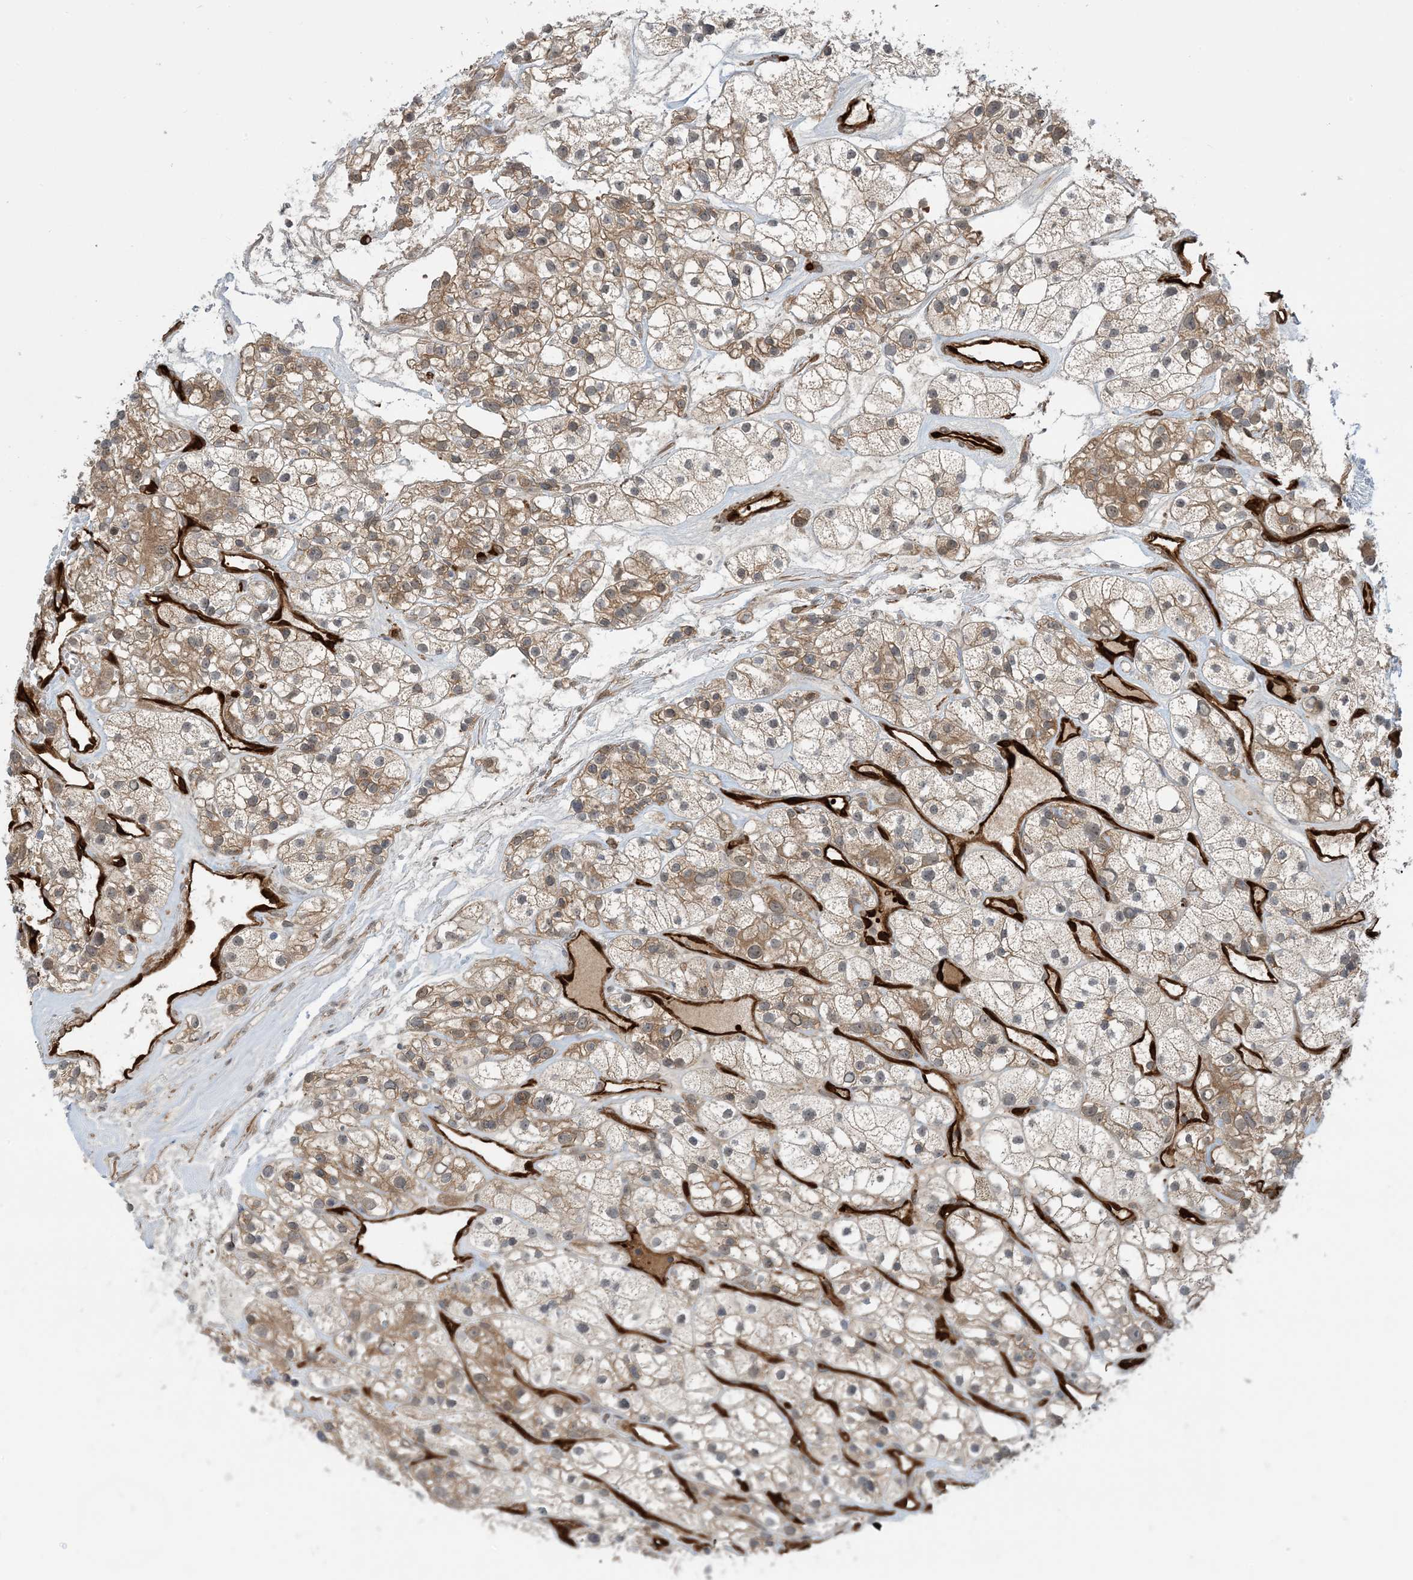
{"staining": {"intensity": "moderate", "quantity": "25%-75%", "location": "cytoplasmic/membranous"}, "tissue": "renal cancer", "cell_type": "Tumor cells", "image_type": "cancer", "snomed": [{"axis": "morphology", "description": "Adenocarcinoma, NOS"}, {"axis": "topography", "description": "Kidney"}], "caption": "There is medium levels of moderate cytoplasmic/membranous expression in tumor cells of renal cancer, as demonstrated by immunohistochemical staining (brown color).", "gene": "PPM1F", "patient": {"sex": "female", "age": 57}}